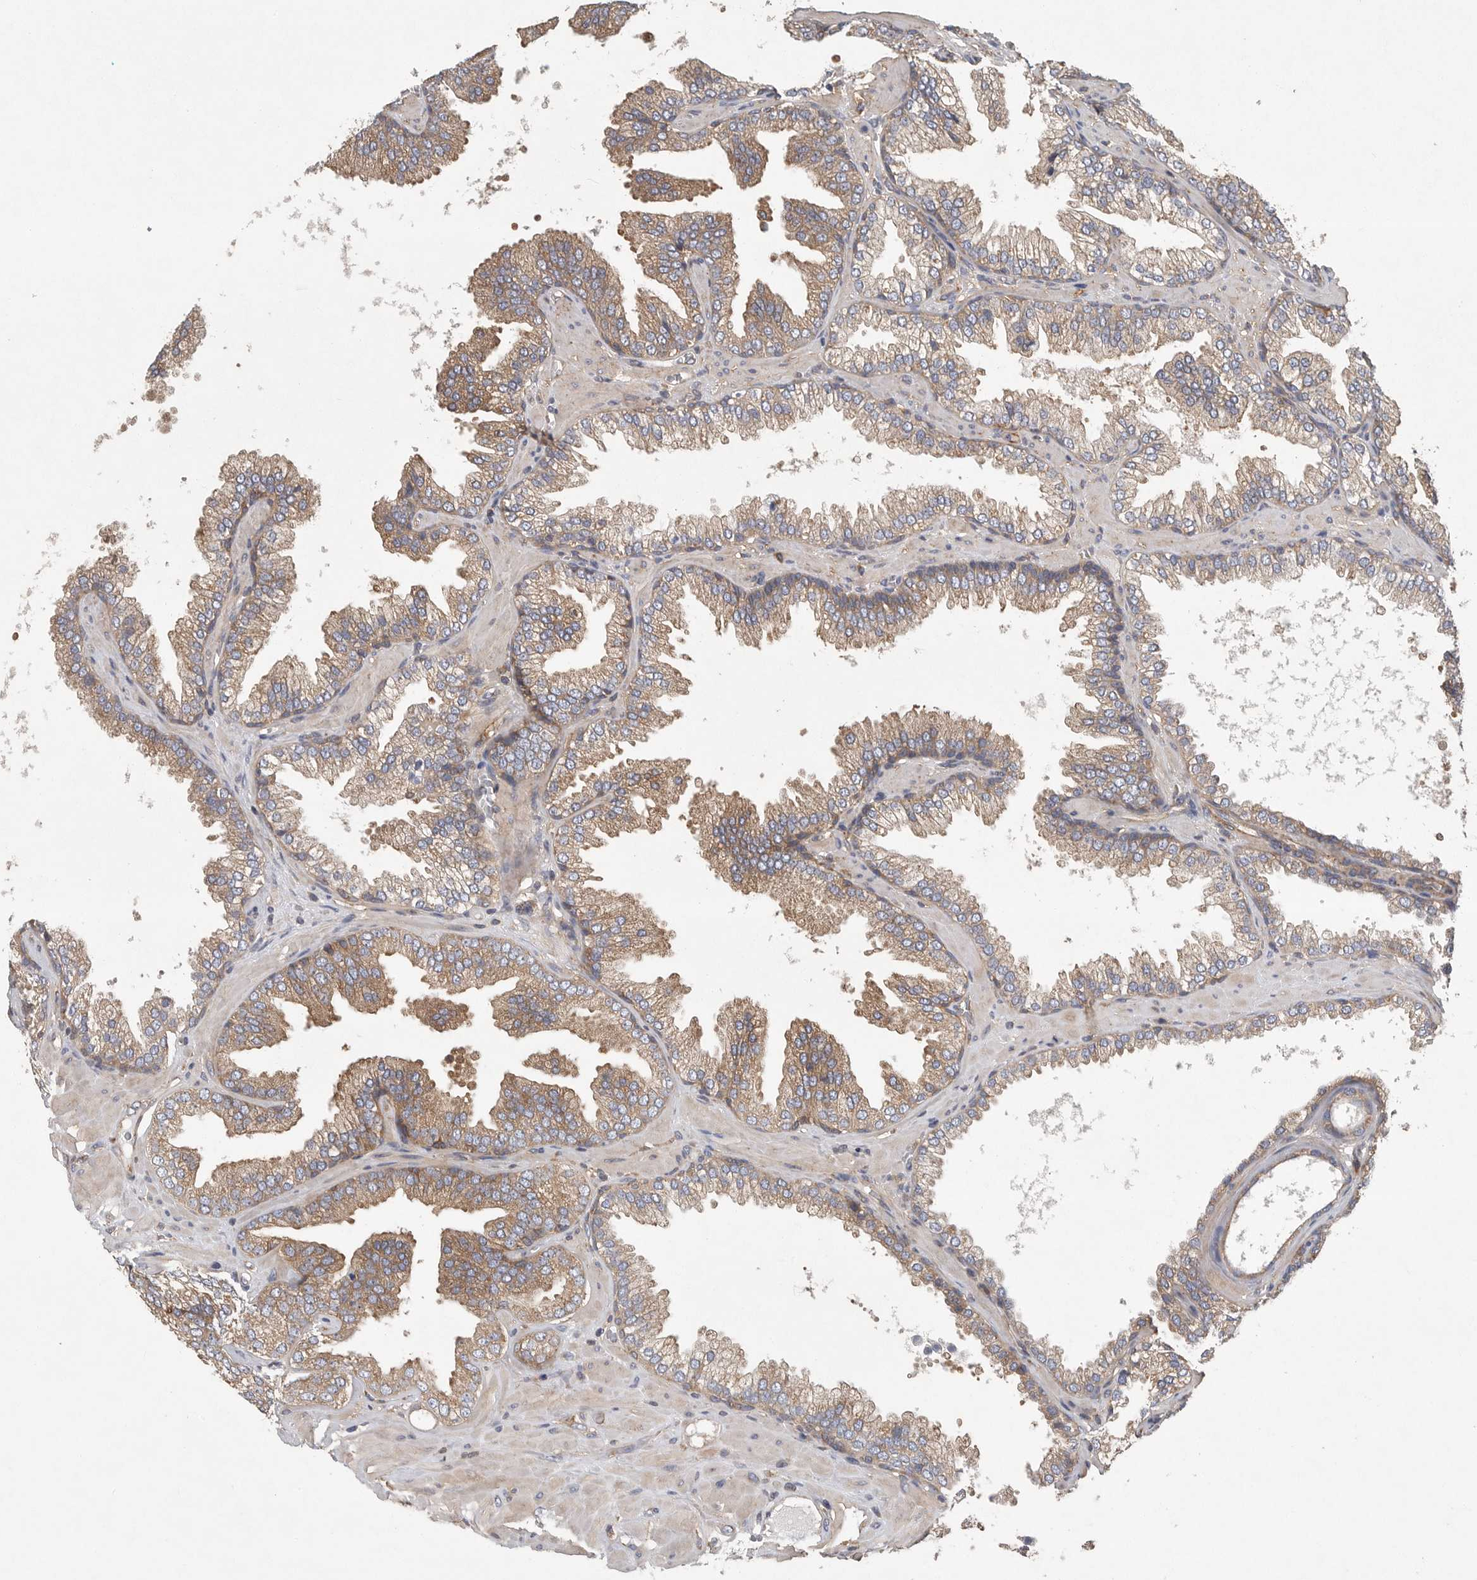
{"staining": {"intensity": "moderate", "quantity": "25%-75%", "location": "cytoplasmic/membranous"}, "tissue": "prostate cancer", "cell_type": "Tumor cells", "image_type": "cancer", "snomed": [{"axis": "morphology", "description": "Adenocarcinoma, Low grade"}, {"axis": "topography", "description": "Prostate"}], "caption": "Tumor cells display medium levels of moderate cytoplasmic/membranous positivity in approximately 25%-75% of cells in prostate cancer (adenocarcinoma (low-grade)).", "gene": "OXR1", "patient": {"sex": "male", "age": 62}}